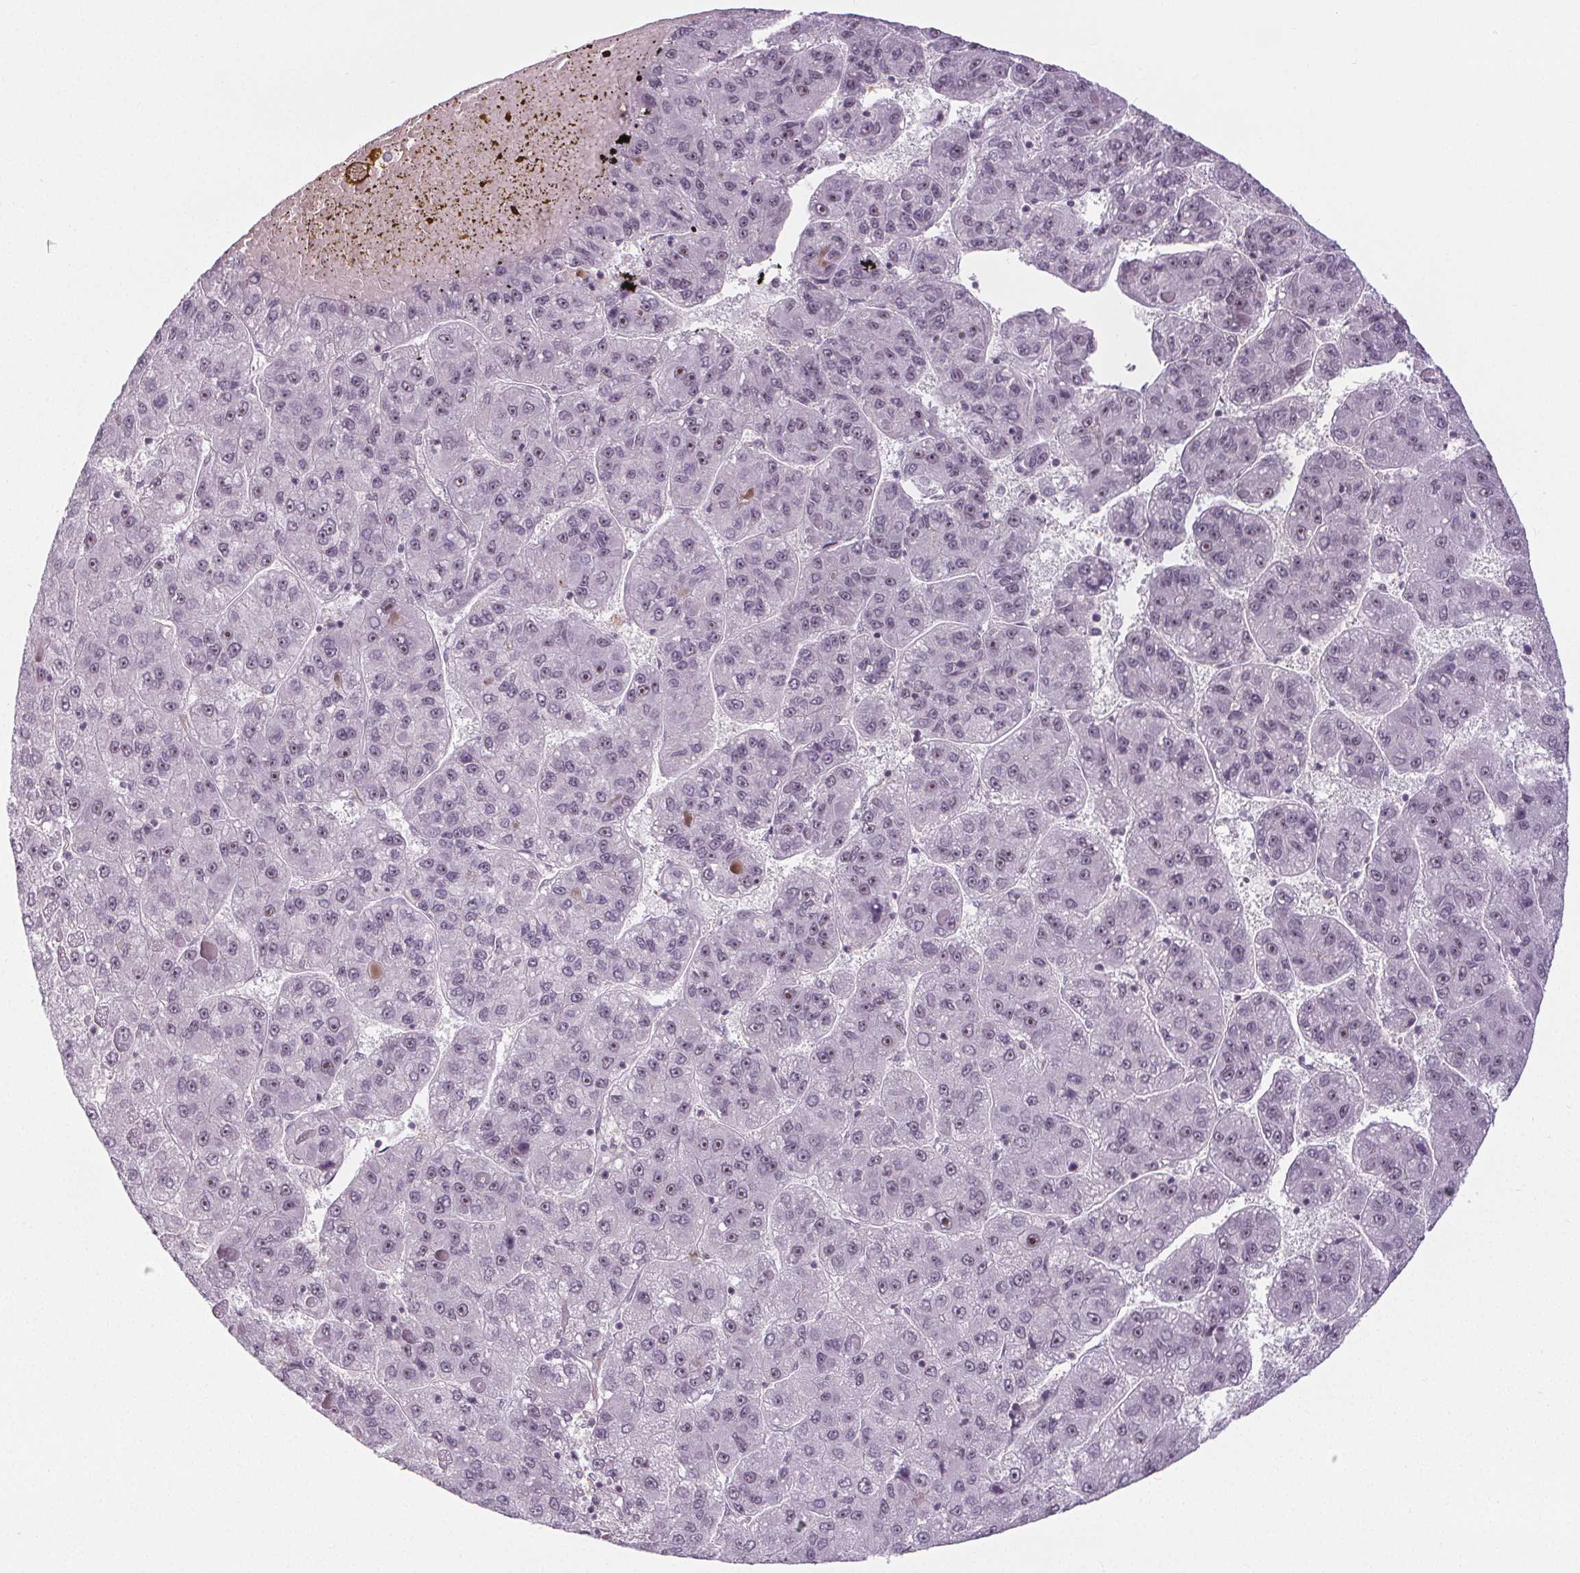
{"staining": {"intensity": "moderate", "quantity": "25%-75%", "location": "nuclear"}, "tissue": "liver cancer", "cell_type": "Tumor cells", "image_type": "cancer", "snomed": [{"axis": "morphology", "description": "Carcinoma, Hepatocellular, NOS"}, {"axis": "topography", "description": "Liver"}], "caption": "Protein analysis of liver cancer (hepatocellular carcinoma) tissue reveals moderate nuclear expression in about 25%-75% of tumor cells. Using DAB (brown) and hematoxylin (blue) stains, captured at high magnification using brightfield microscopy.", "gene": "NOLC1", "patient": {"sex": "female", "age": 82}}